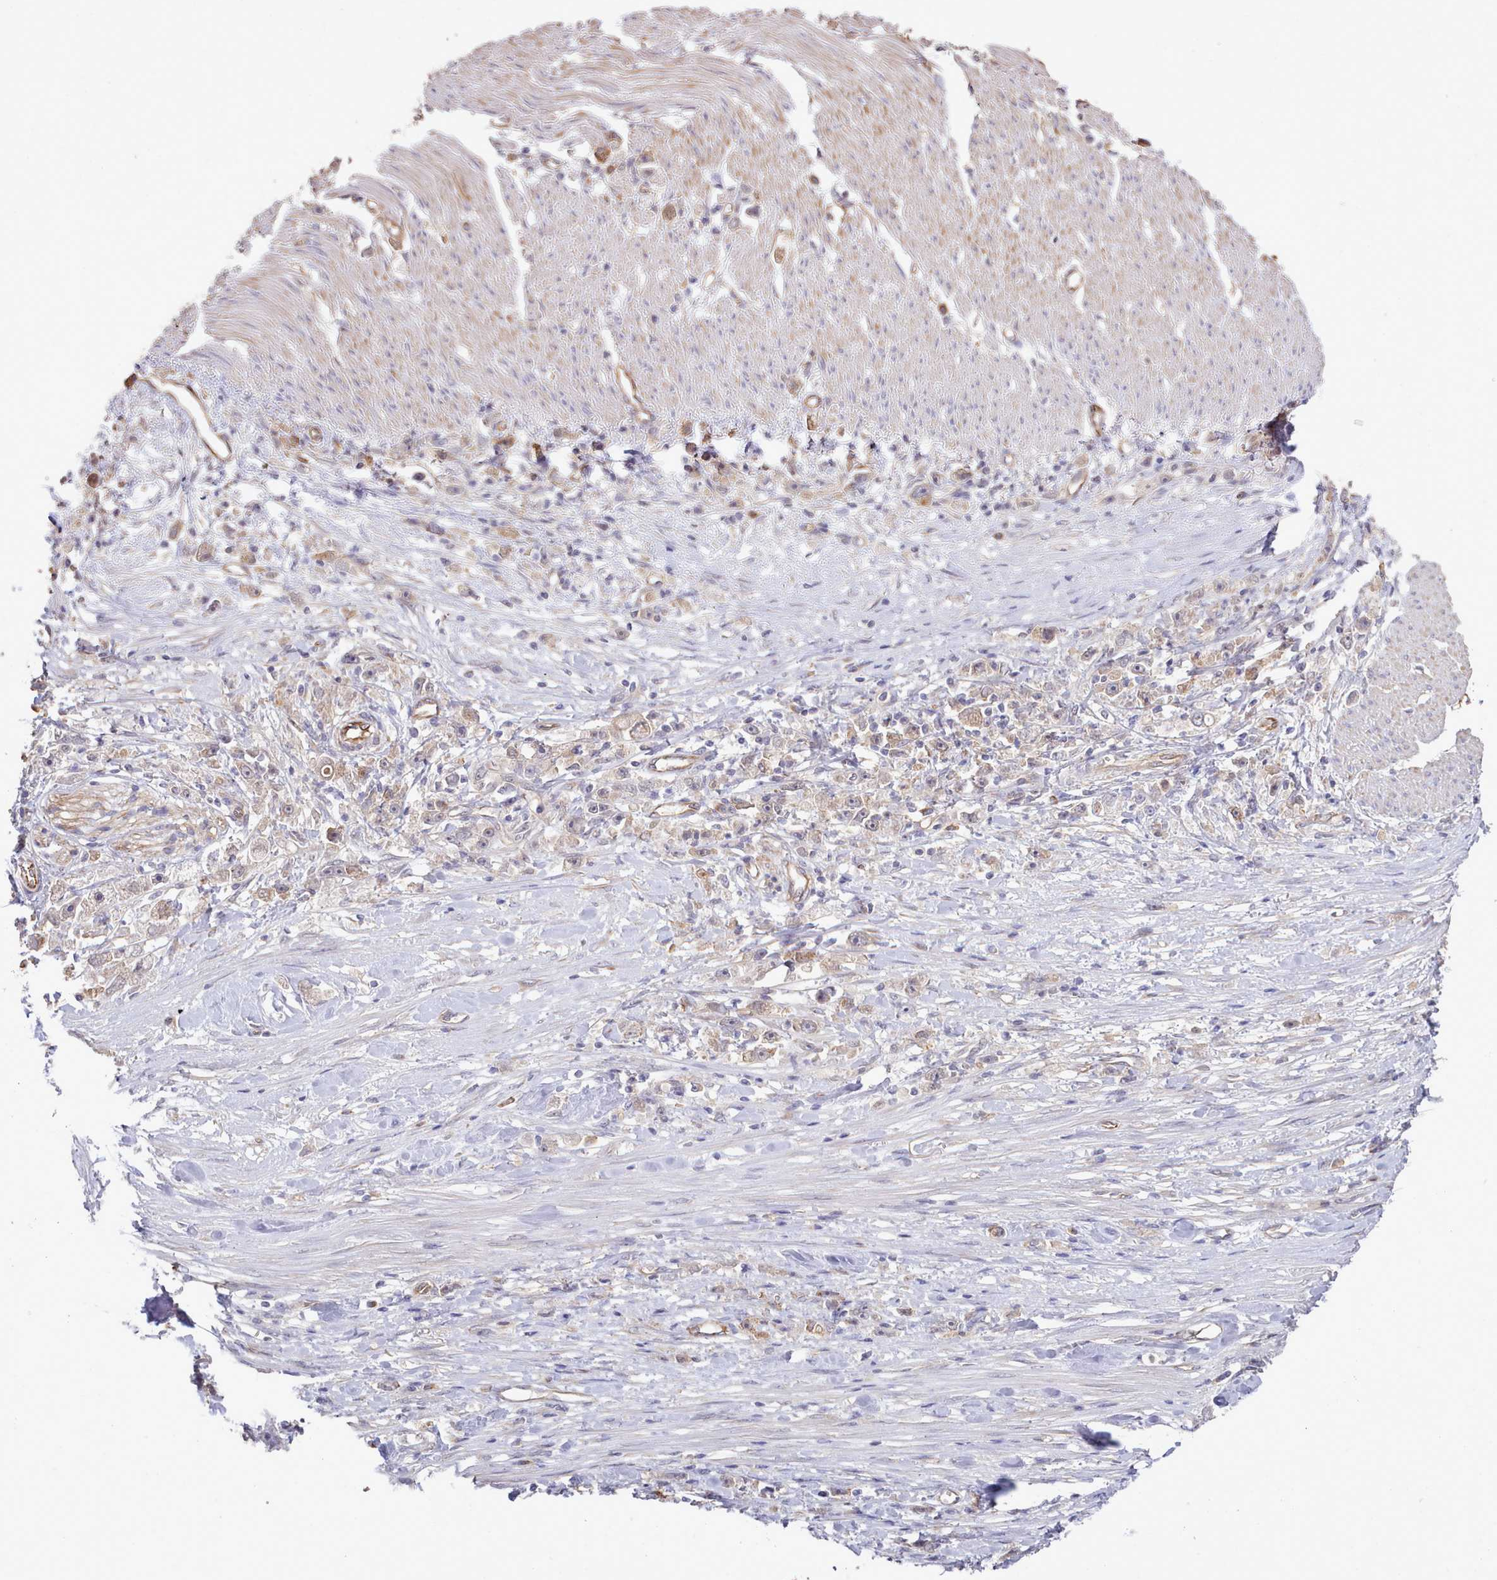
{"staining": {"intensity": "weak", "quantity": ">75%", "location": "cytoplasmic/membranous"}, "tissue": "stomach cancer", "cell_type": "Tumor cells", "image_type": "cancer", "snomed": [{"axis": "morphology", "description": "Adenocarcinoma, NOS"}, {"axis": "topography", "description": "Stomach"}], "caption": "Stomach adenocarcinoma was stained to show a protein in brown. There is low levels of weak cytoplasmic/membranous positivity in about >75% of tumor cells.", "gene": "ZC3H13", "patient": {"sex": "female", "age": 59}}